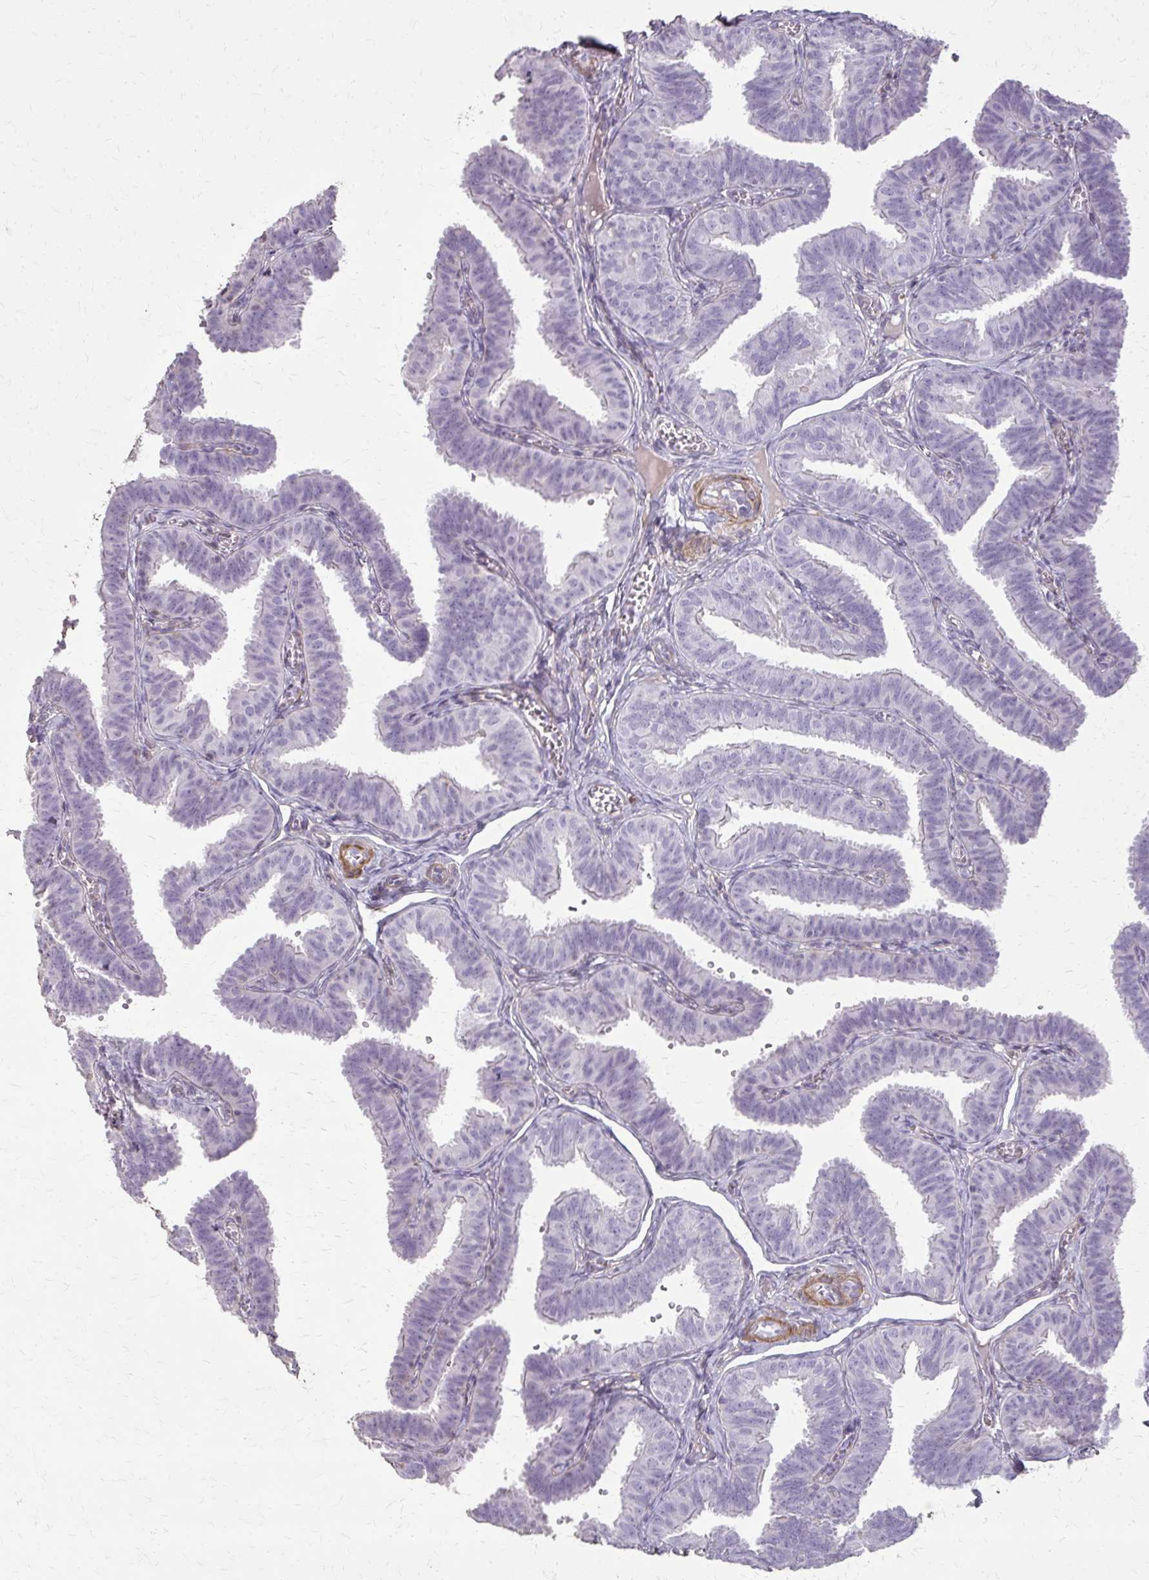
{"staining": {"intensity": "negative", "quantity": "none", "location": "none"}, "tissue": "fallopian tube", "cell_type": "Glandular cells", "image_type": "normal", "snomed": [{"axis": "morphology", "description": "Normal tissue, NOS"}, {"axis": "topography", "description": "Fallopian tube"}], "caption": "This is a histopathology image of immunohistochemistry (IHC) staining of benign fallopian tube, which shows no staining in glandular cells. (Brightfield microscopy of DAB (3,3'-diaminobenzidine) immunohistochemistry (IHC) at high magnification).", "gene": "TENM4", "patient": {"sex": "female", "age": 25}}